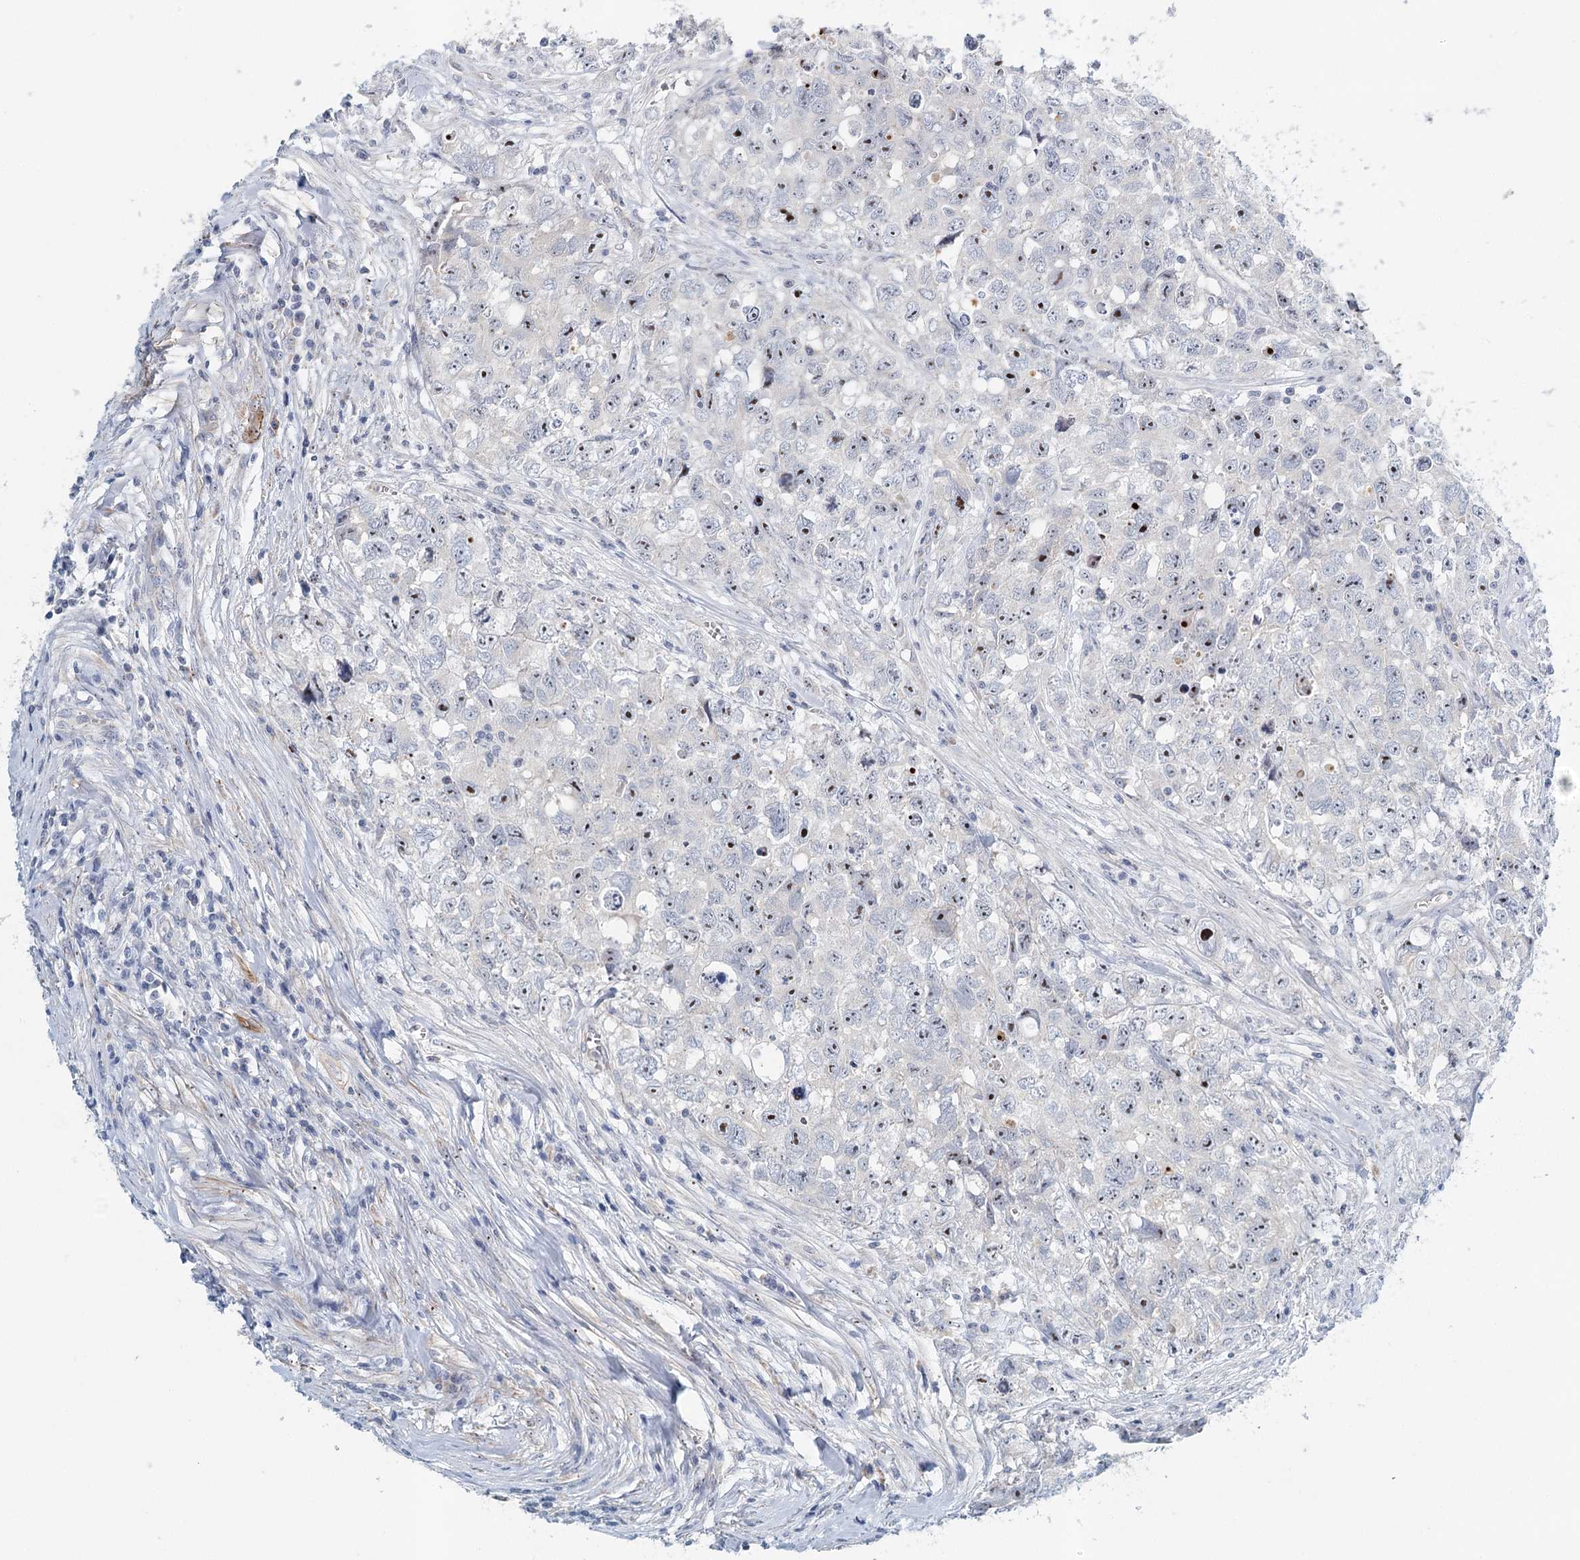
{"staining": {"intensity": "negative", "quantity": "none", "location": "none"}, "tissue": "testis cancer", "cell_type": "Tumor cells", "image_type": "cancer", "snomed": [{"axis": "morphology", "description": "Seminoma, NOS"}, {"axis": "morphology", "description": "Carcinoma, Embryonal, NOS"}, {"axis": "topography", "description": "Testis"}], "caption": "Human embryonal carcinoma (testis) stained for a protein using immunohistochemistry (IHC) displays no positivity in tumor cells.", "gene": "RBM43", "patient": {"sex": "male", "age": 43}}